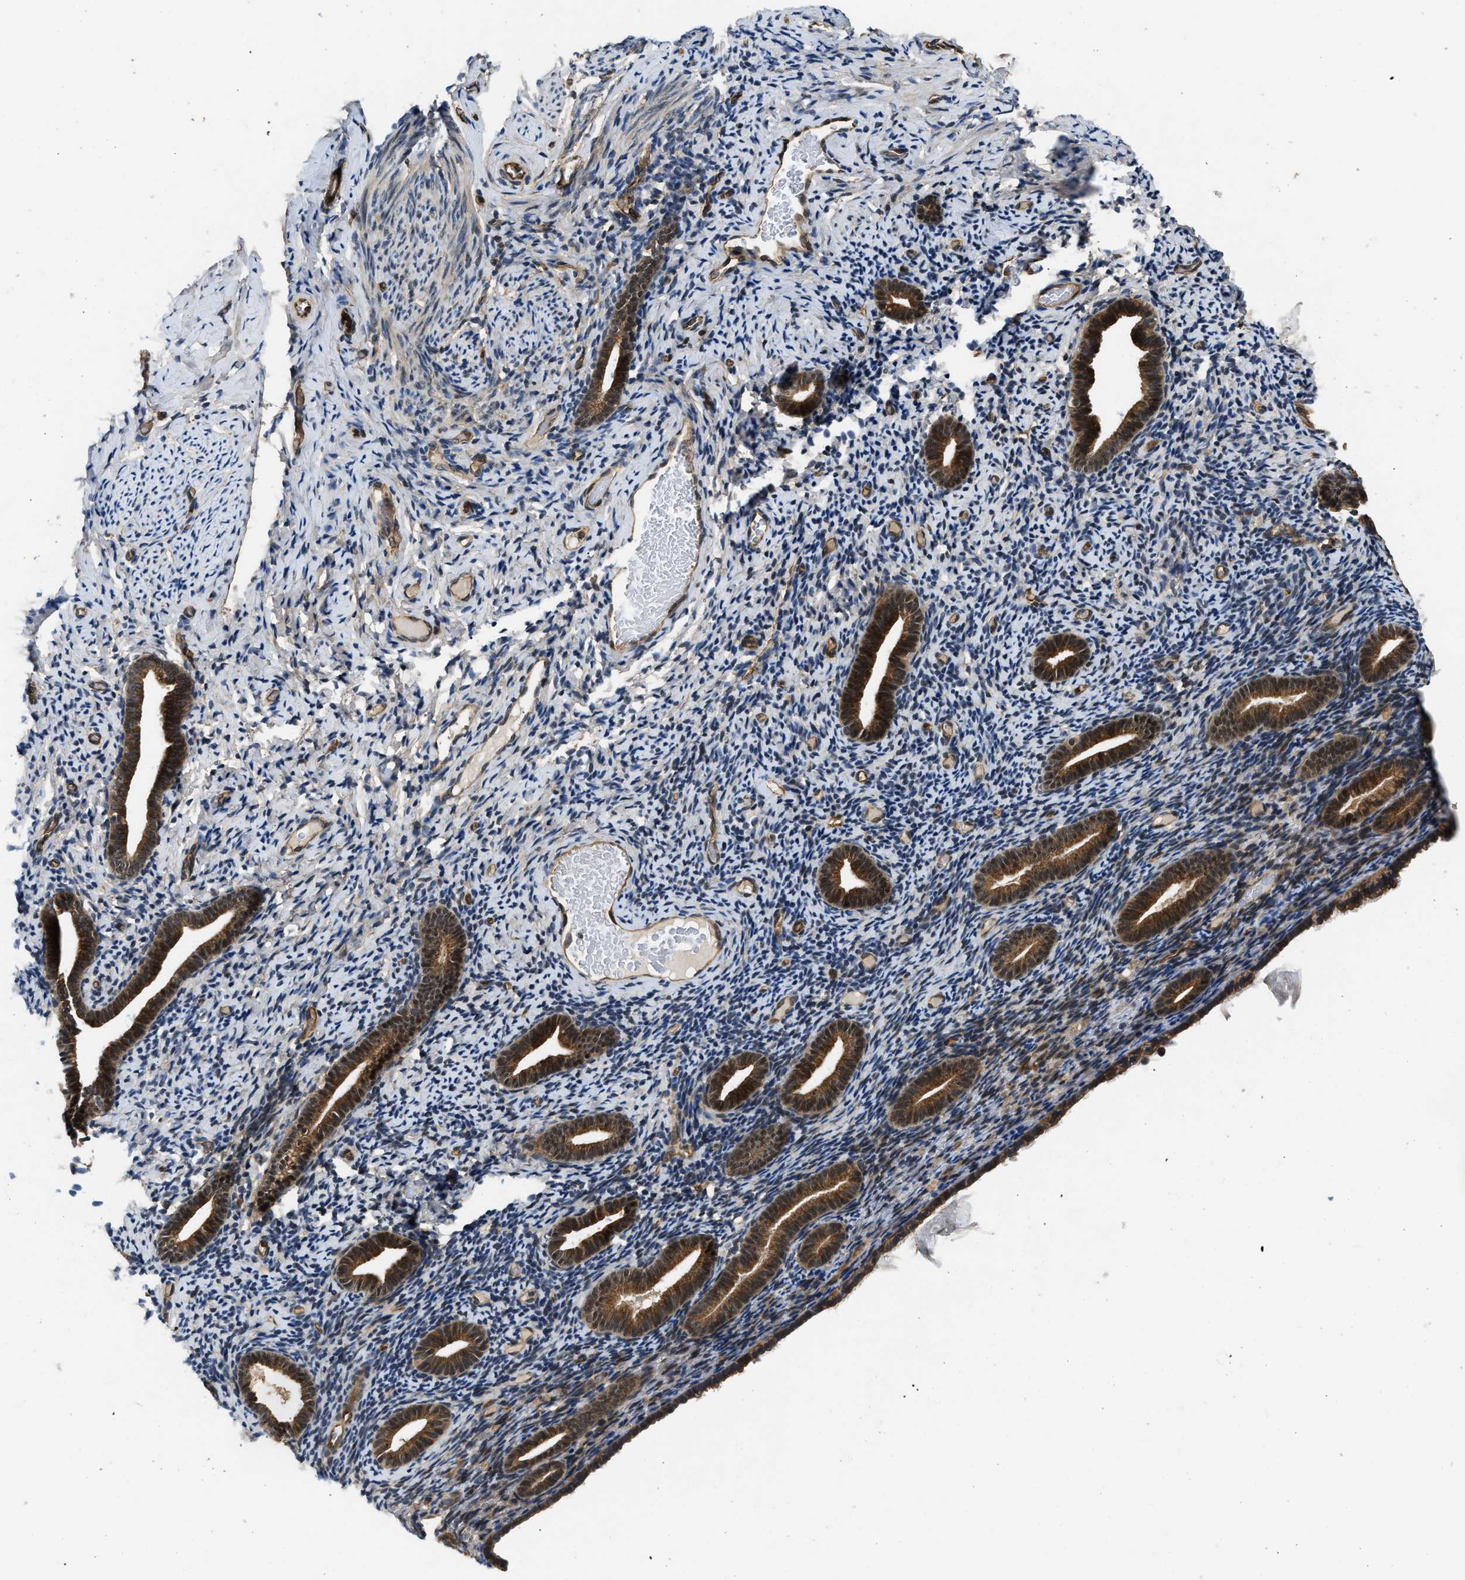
{"staining": {"intensity": "negative", "quantity": "none", "location": "none"}, "tissue": "endometrium", "cell_type": "Cells in endometrial stroma", "image_type": "normal", "snomed": [{"axis": "morphology", "description": "Normal tissue, NOS"}, {"axis": "topography", "description": "Endometrium"}], "caption": "An immunohistochemistry micrograph of normal endometrium is shown. There is no staining in cells in endometrial stroma of endometrium. The staining is performed using DAB (3,3'-diaminobenzidine) brown chromogen with nuclei counter-stained in using hematoxylin.", "gene": "COPS2", "patient": {"sex": "female", "age": 51}}